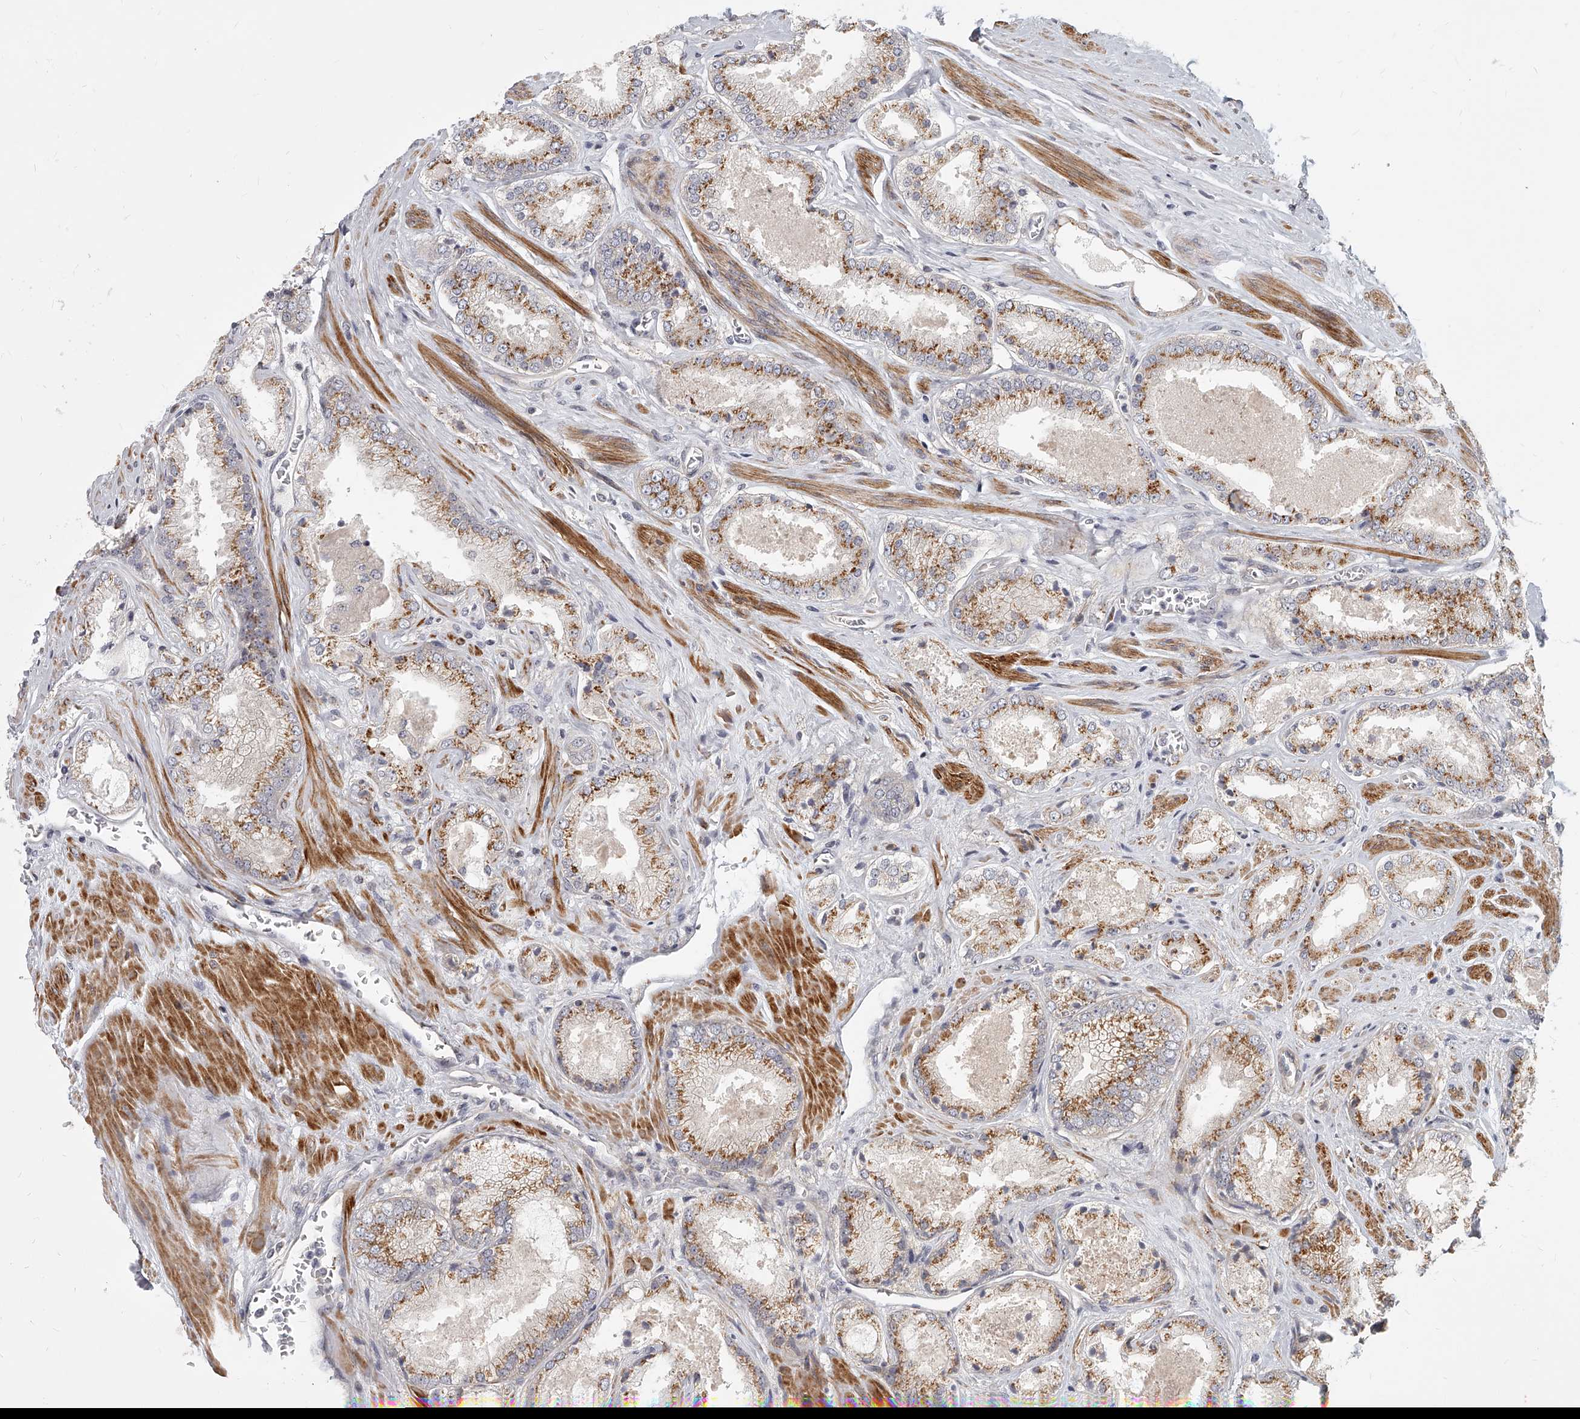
{"staining": {"intensity": "moderate", "quantity": ">75%", "location": "cytoplasmic/membranous"}, "tissue": "prostate cancer", "cell_type": "Tumor cells", "image_type": "cancer", "snomed": [{"axis": "morphology", "description": "Adenocarcinoma, High grade"}, {"axis": "topography", "description": "Prostate"}], "caption": "A histopathology image showing moderate cytoplasmic/membranous staining in approximately >75% of tumor cells in prostate cancer (high-grade adenocarcinoma), as visualized by brown immunohistochemical staining.", "gene": "SLC37A1", "patient": {"sex": "male", "age": 58}}